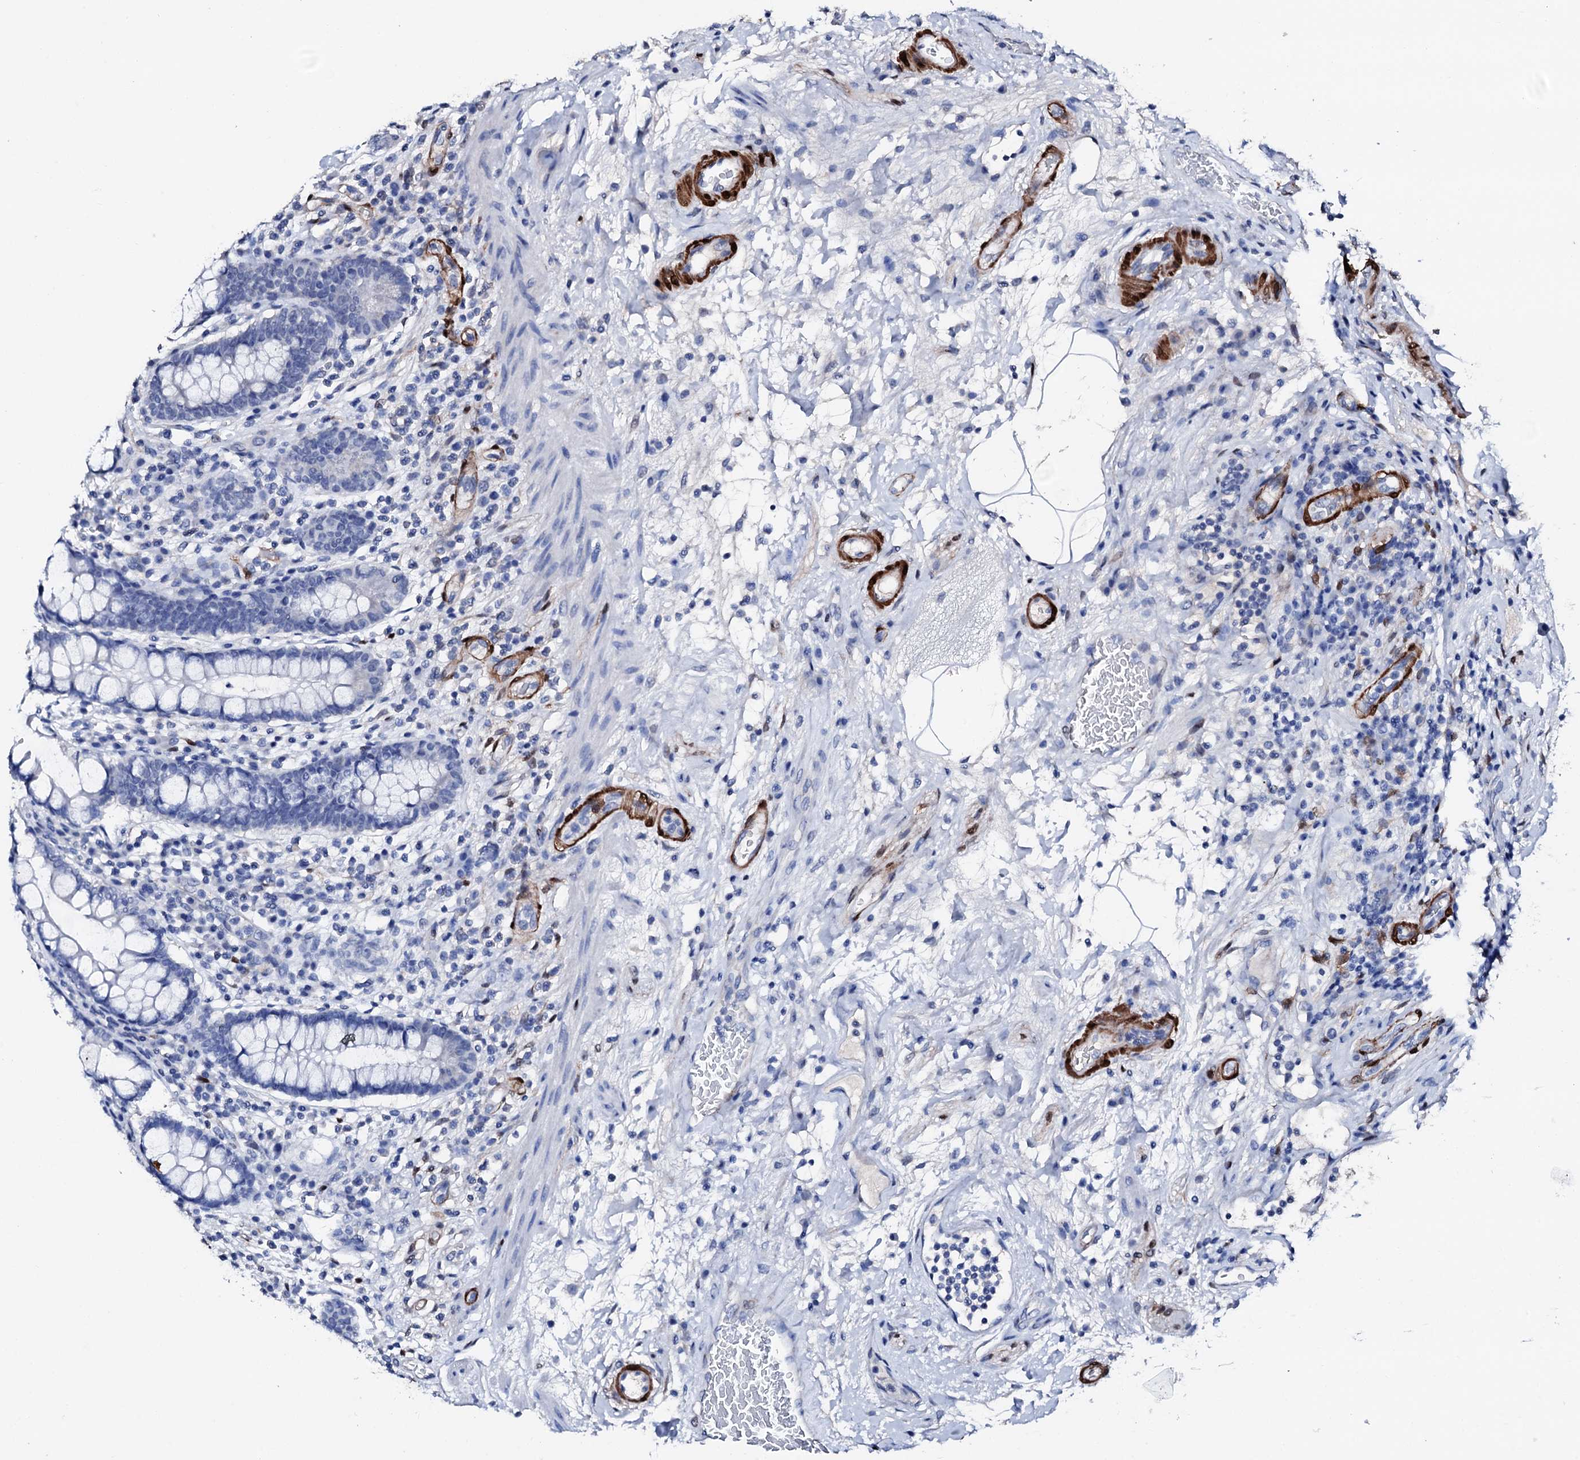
{"staining": {"intensity": "negative", "quantity": "none", "location": "none"}, "tissue": "colon", "cell_type": "Endothelial cells", "image_type": "normal", "snomed": [{"axis": "morphology", "description": "Normal tissue, NOS"}, {"axis": "topography", "description": "Colon"}], "caption": "Colon stained for a protein using immunohistochemistry exhibits no positivity endothelial cells.", "gene": "NRIP2", "patient": {"sex": "female", "age": 79}}